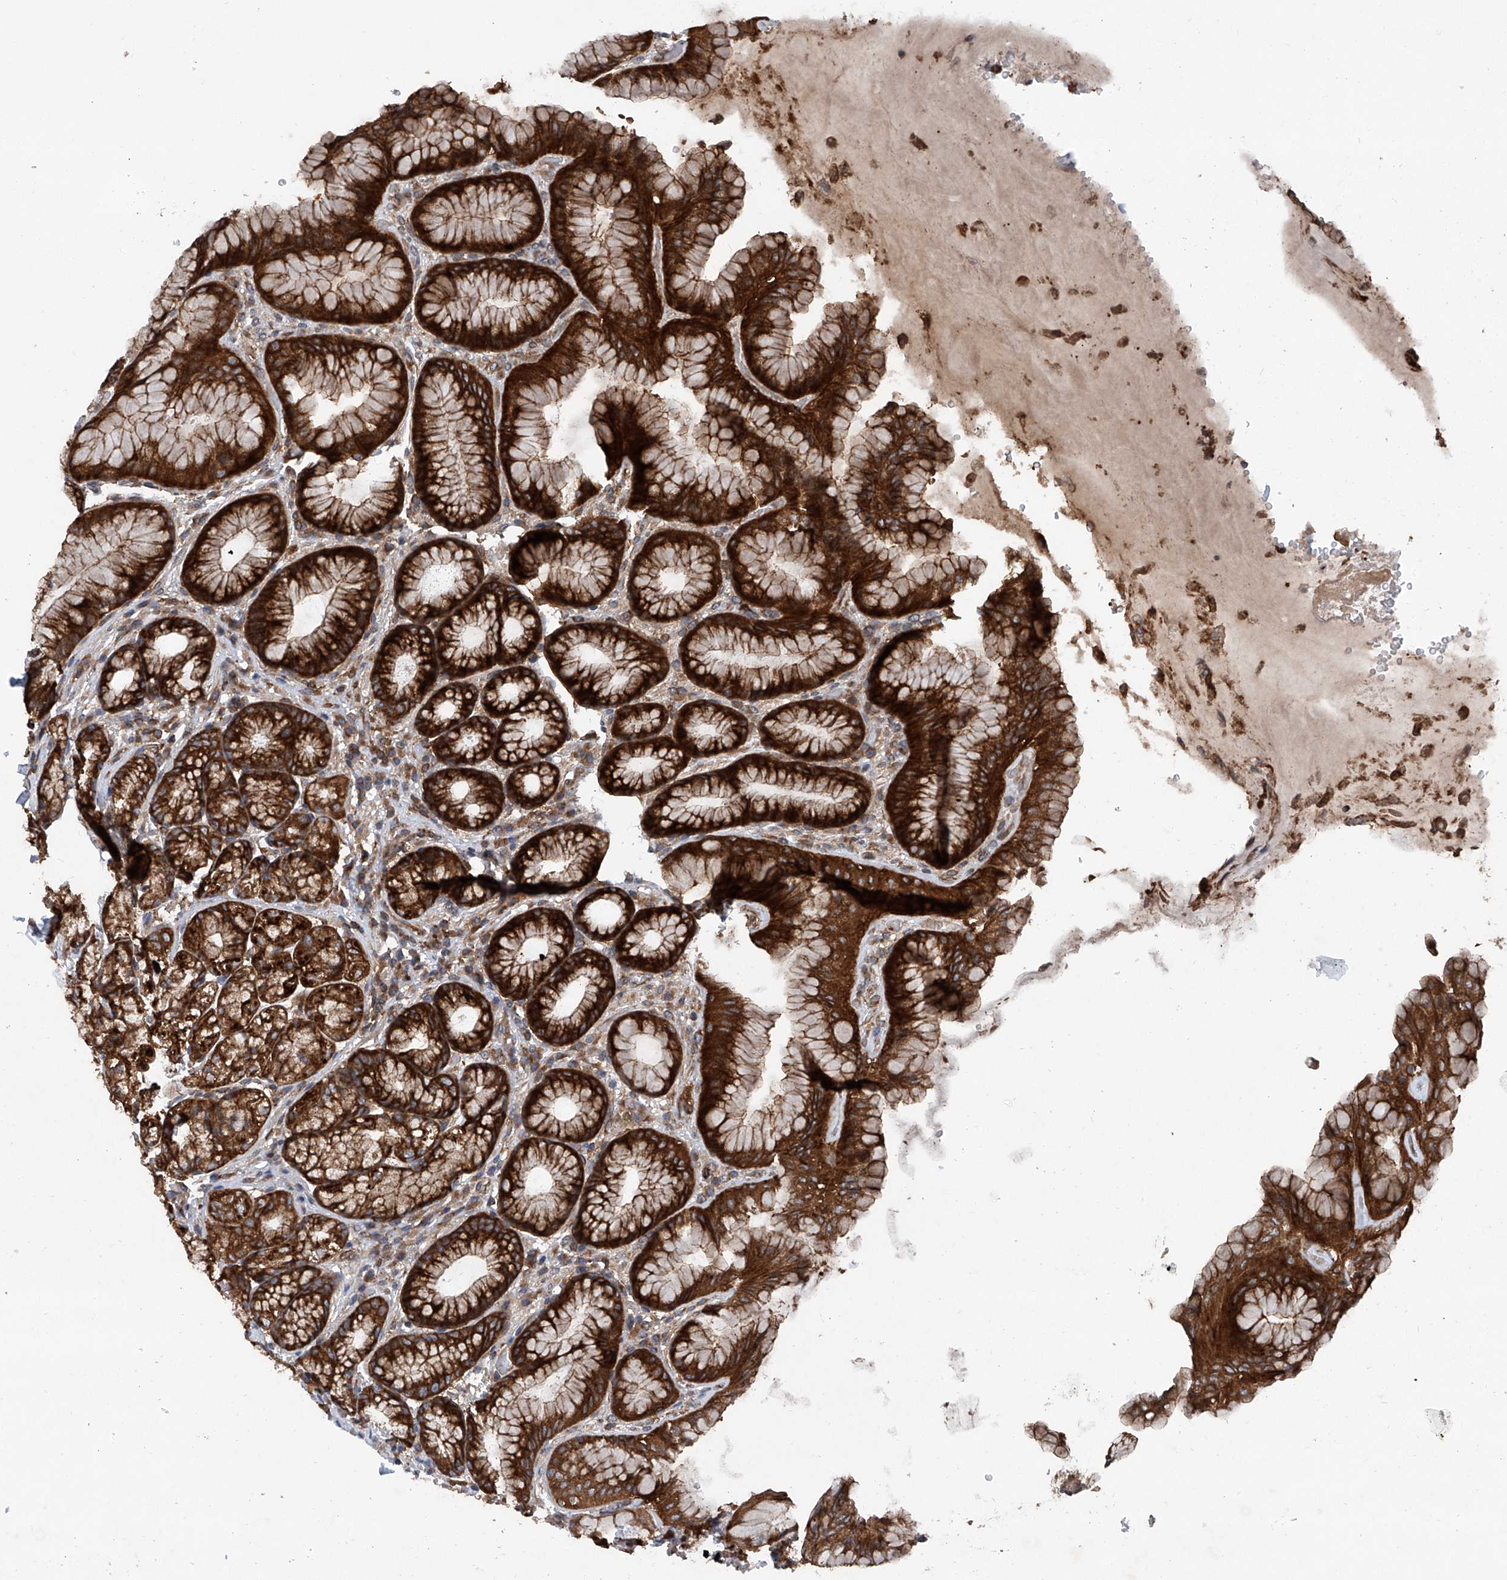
{"staining": {"intensity": "strong", "quantity": ">75%", "location": "cytoplasmic/membranous"}, "tissue": "stomach", "cell_type": "Glandular cells", "image_type": "normal", "snomed": [{"axis": "morphology", "description": "Normal tissue, NOS"}, {"axis": "topography", "description": "Stomach"}], "caption": "Glandular cells reveal high levels of strong cytoplasmic/membranous staining in about >75% of cells in benign human stomach.", "gene": "SMAP1", "patient": {"sex": "male", "age": 57}}